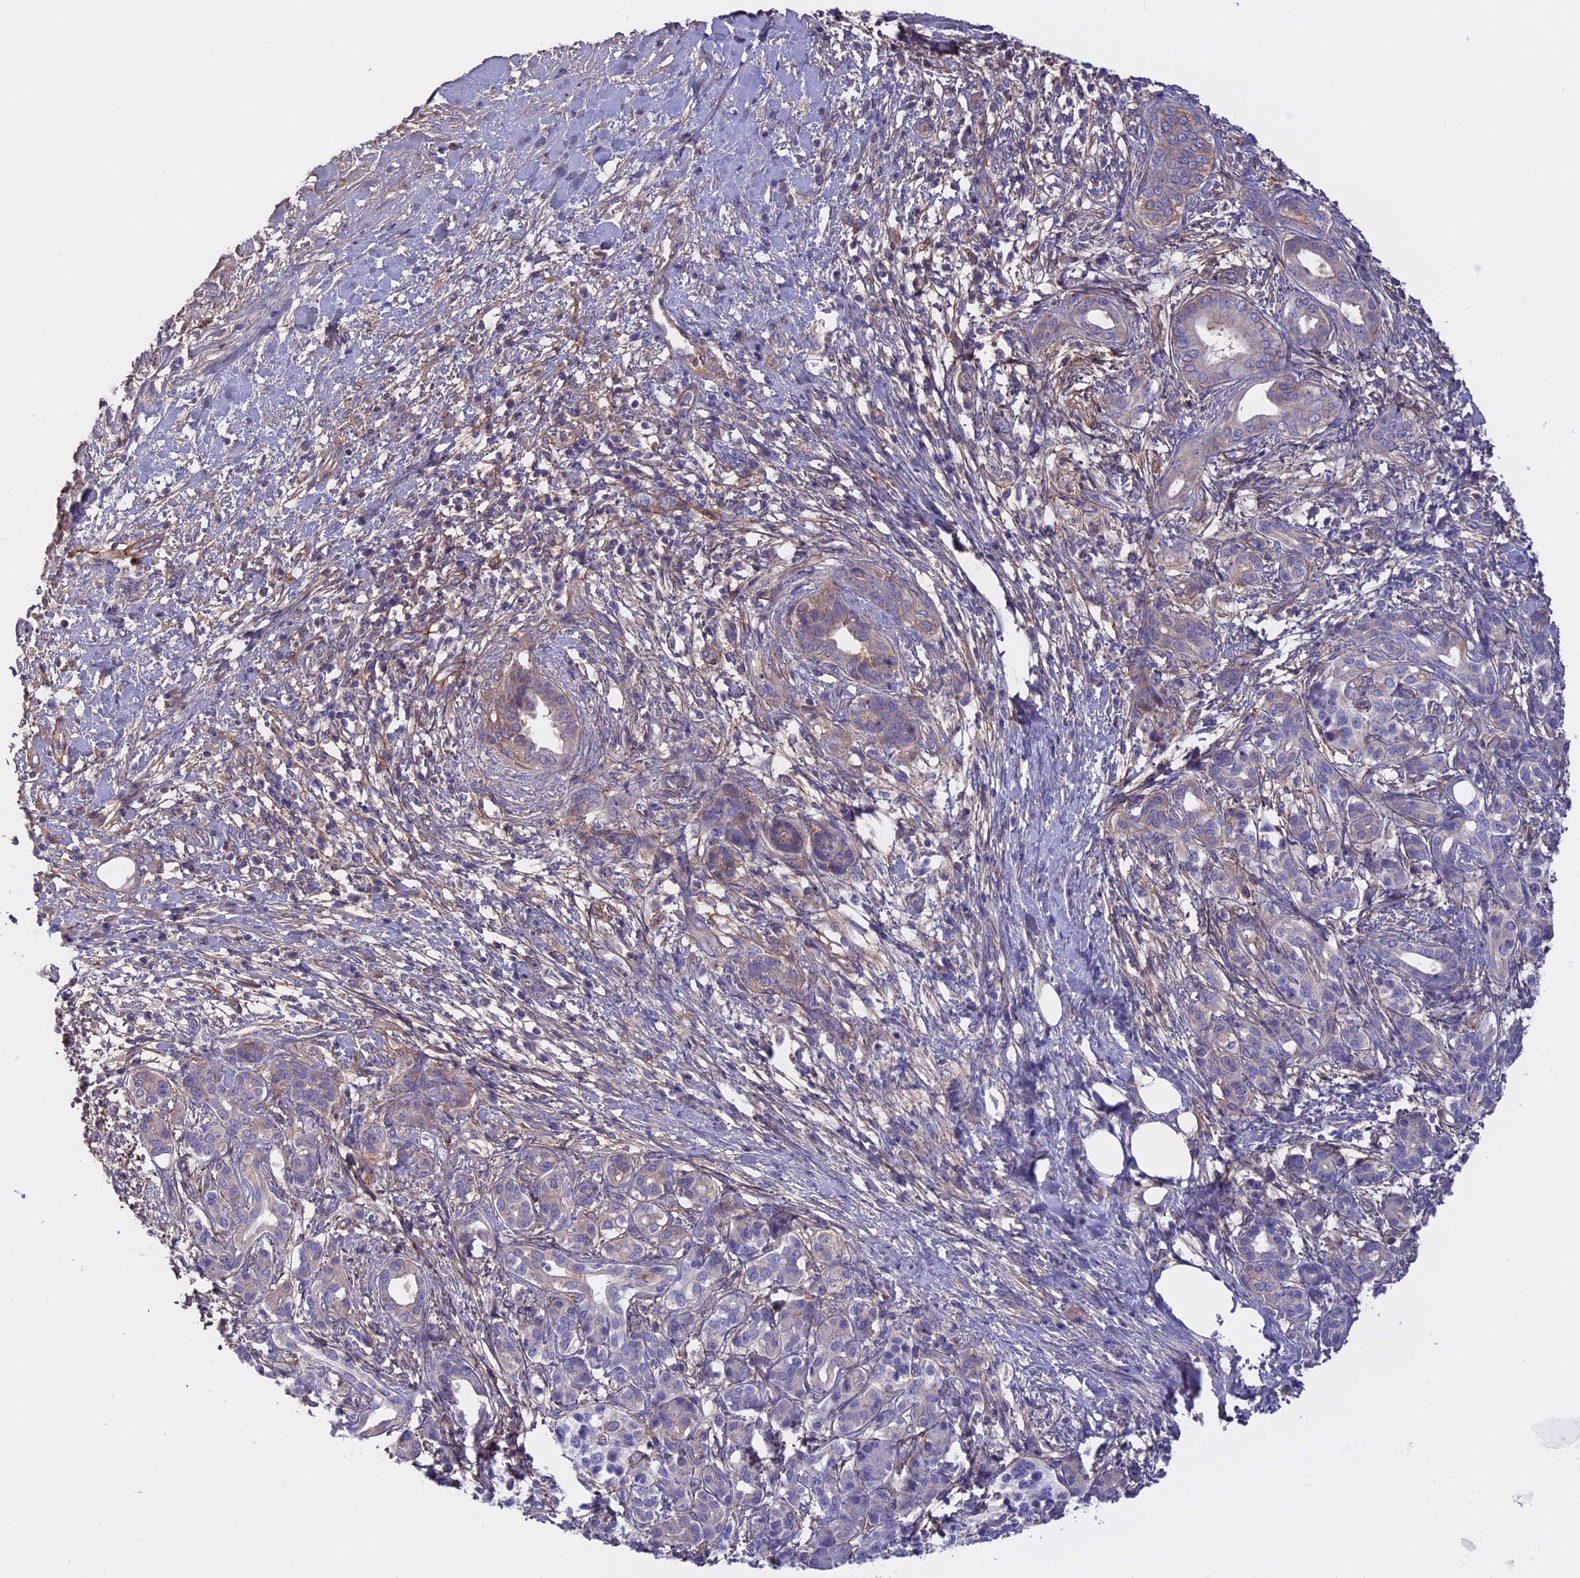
{"staining": {"intensity": "negative", "quantity": "none", "location": "none"}, "tissue": "pancreatic cancer", "cell_type": "Tumor cells", "image_type": "cancer", "snomed": [{"axis": "morphology", "description": "Adenocarcinoma, NOS"}, {"axis": "topography", "description": "Pancreas"}], "caption": "The photomicrograph displays no staining of tumor cells in adenocarcinoma (pancreatic). Nuclei are stained in blue.", "gene": "COL4A3", "patient": {"sex": "female", "age": 55}}